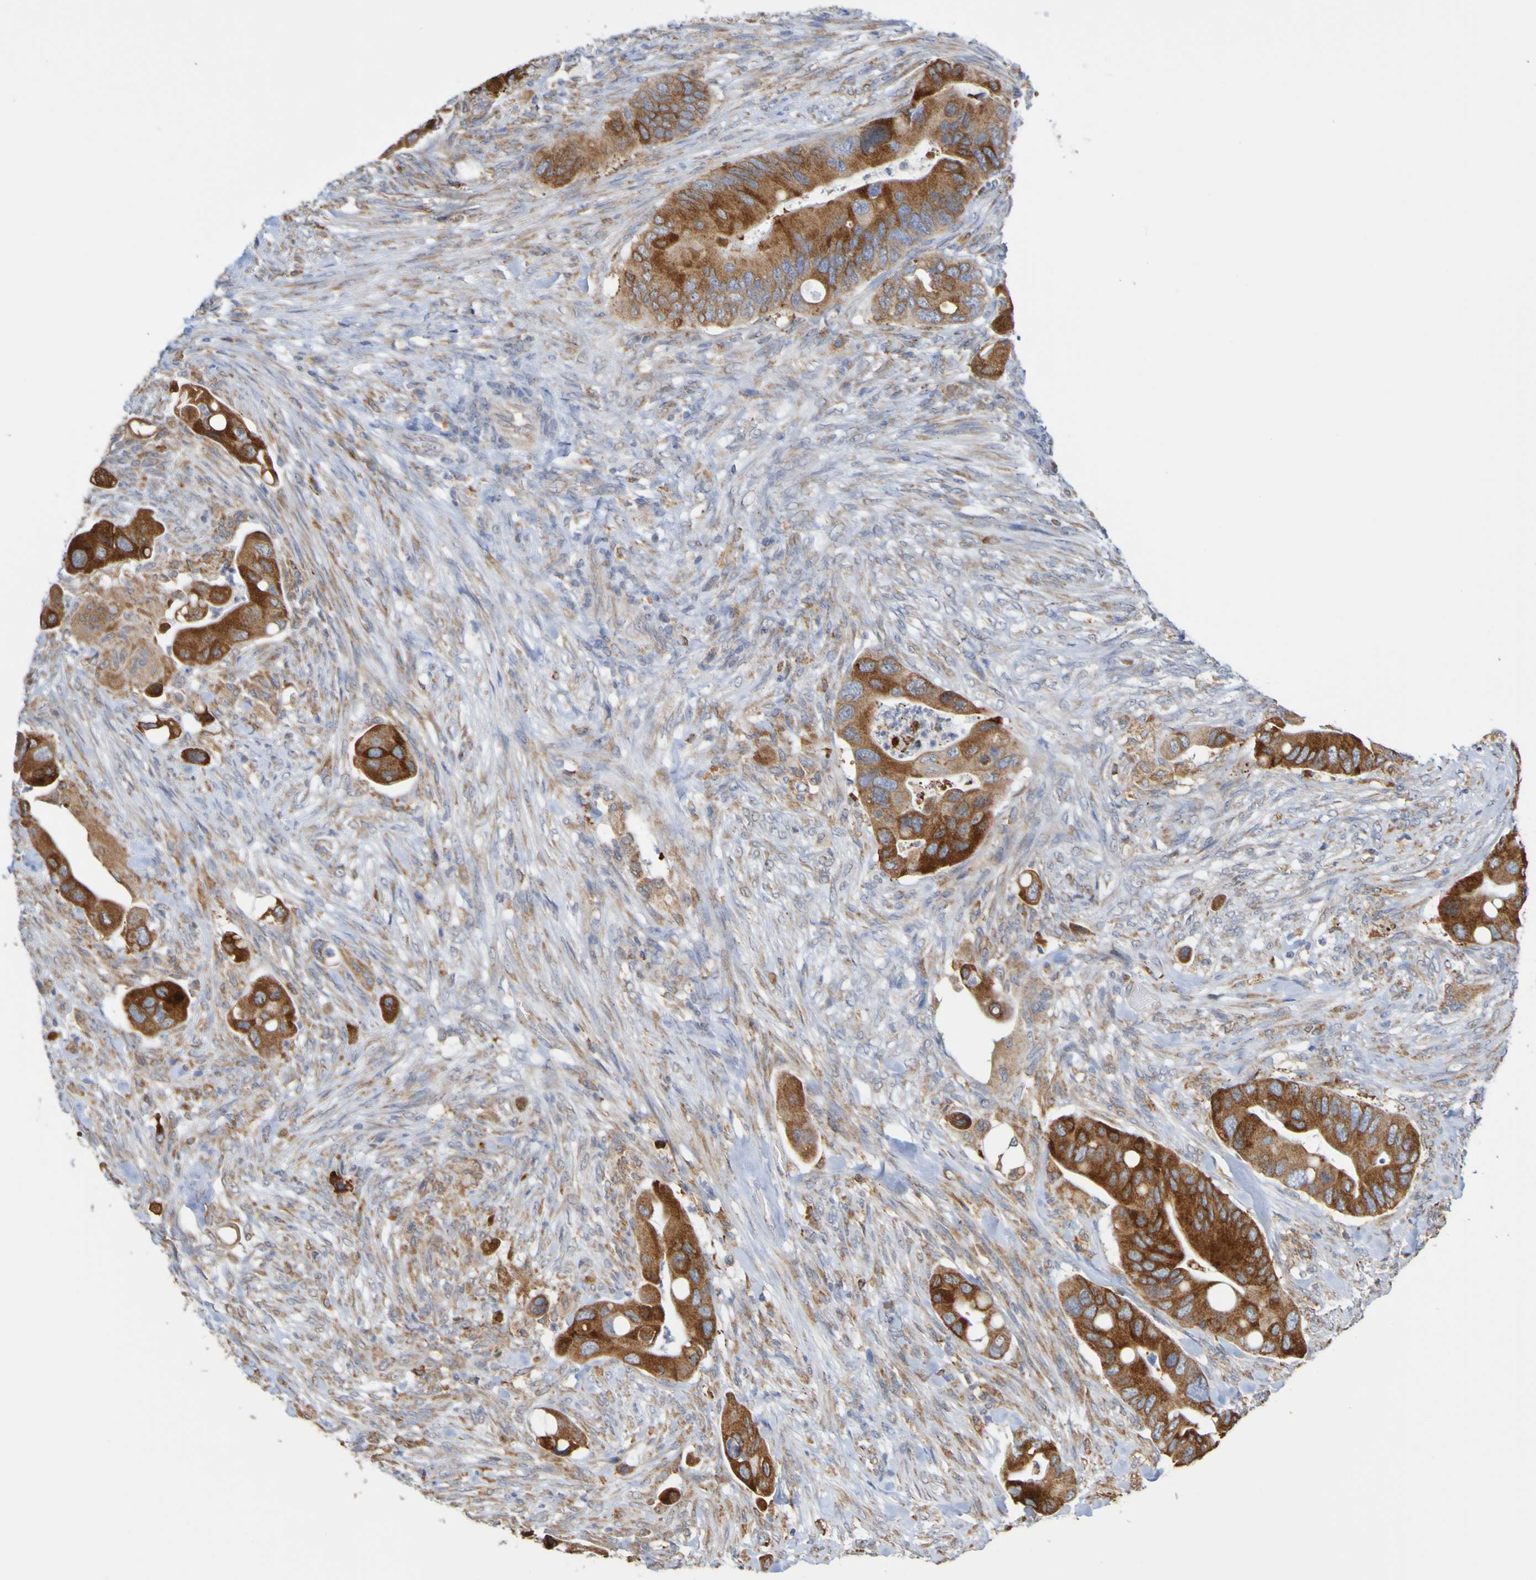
{"staining": {"intensity": "strong", "quantity": "25%-75%", "location": "cytoplasmic/membranous"}, "tissue": "colorectal cancer", "cell_type": "Tumor cells", "image_type": "cancer", "snomed": [{"axis": "morphology", "description": "Adenocarcinoma, NOS"}, {"axis": "topography", "description": "Rectum"}], "caption": "Immunohistochemical staining of human adenocarcinoma (colorectal) reveals strong cytoplasmic/membranous protein expression in about 25%-75% of tumor cells.", "gene": "PDIA3", "patient": {"sex": "female", "age": 57}}